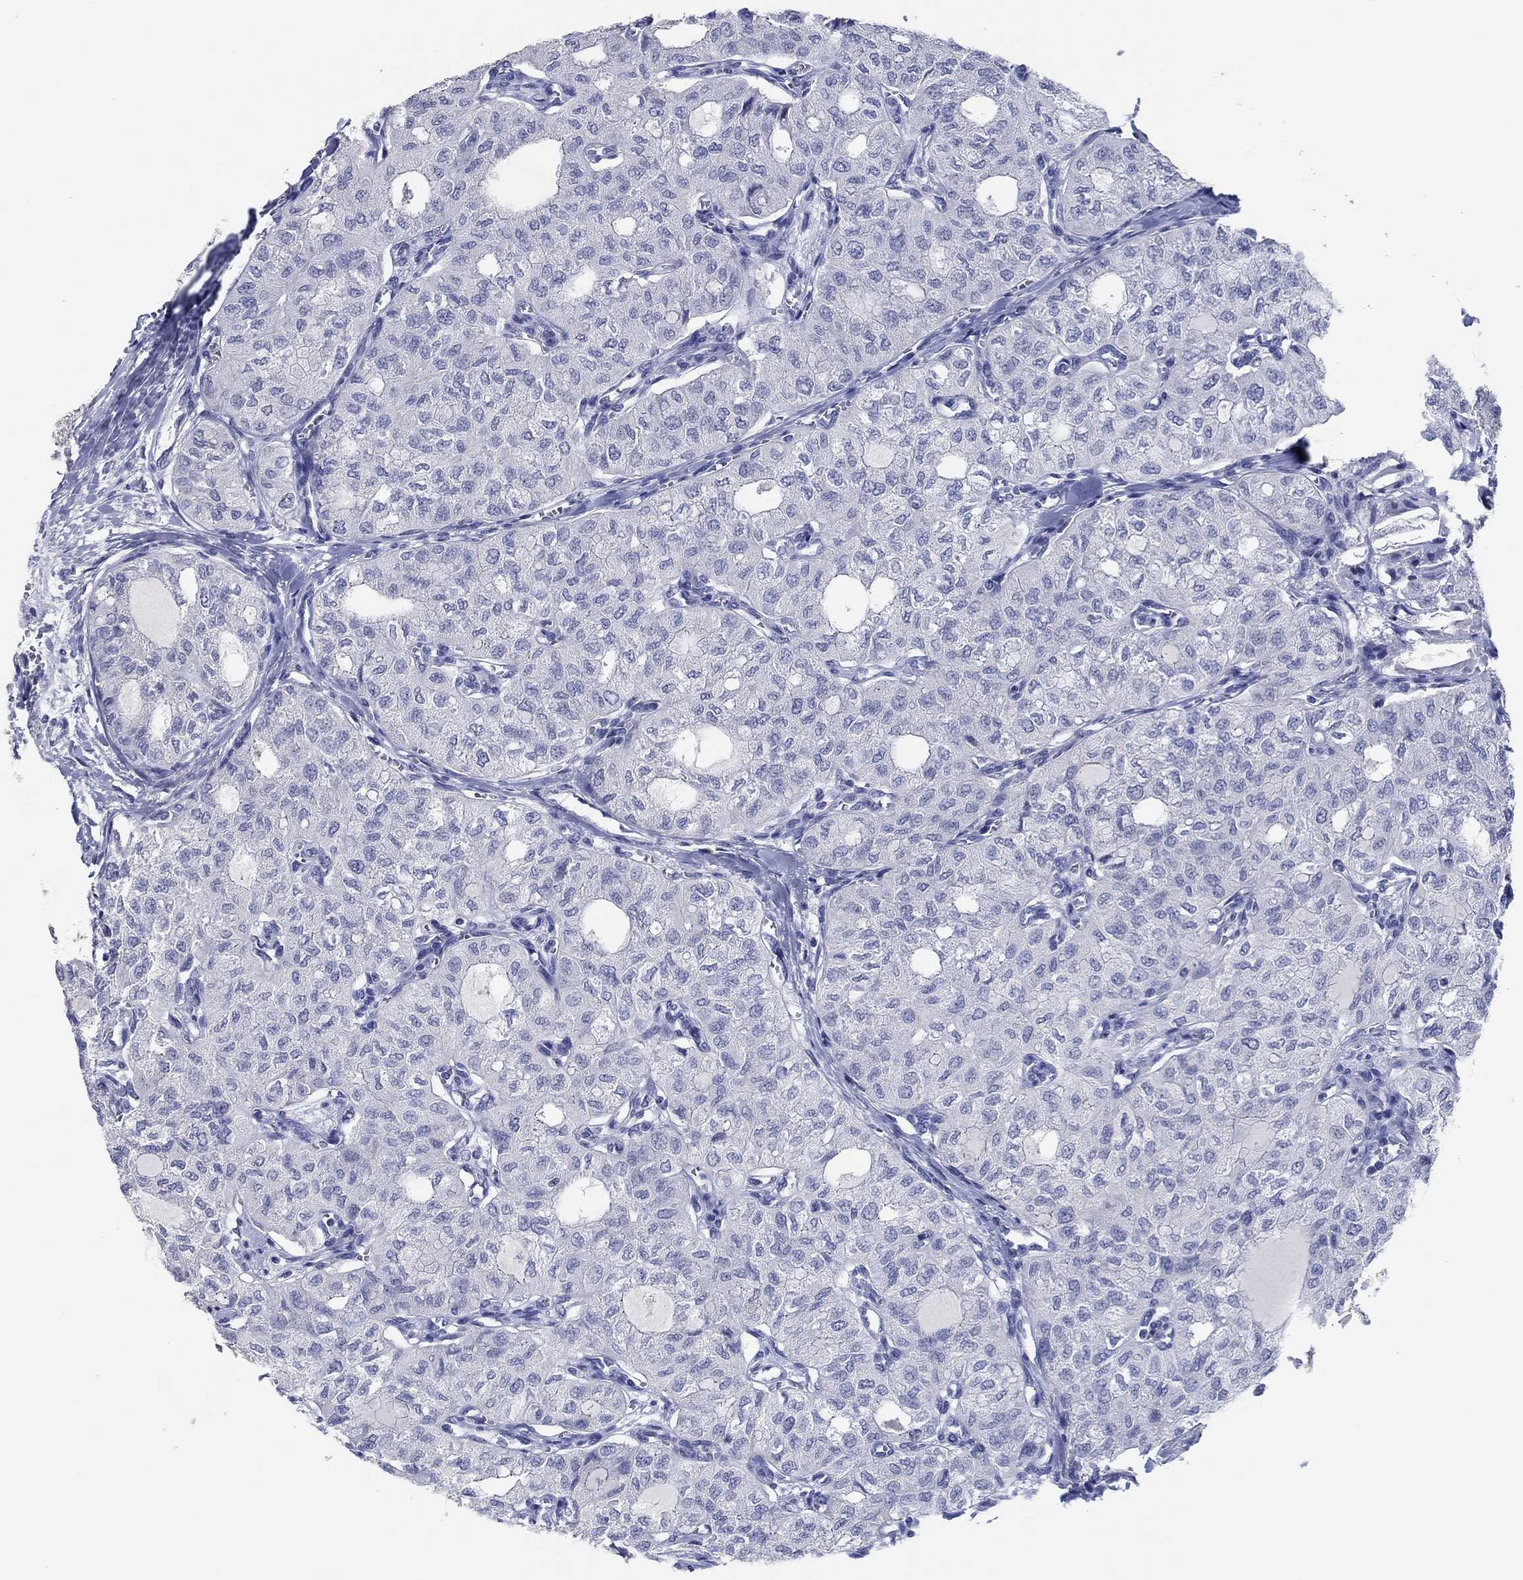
{"staining": {"intensity": "negative", "quantity": "none", "location": "none"}, "tissue": "thyroid cancer", "cell_type": "Tumor cells", "image_type": "cancer", "snomed": [{"axis": "morphology", "description": "Follicular adenoma carcinoma, NOS"}, {"axis": "topography", "description": "Thyroid gland"}], "caption": "The photomicrograph shows no significant positivity in tumor cells of thyroid cancer.", "gene": "POU5F1", "patient": {"sex": "male", "age": 75}}